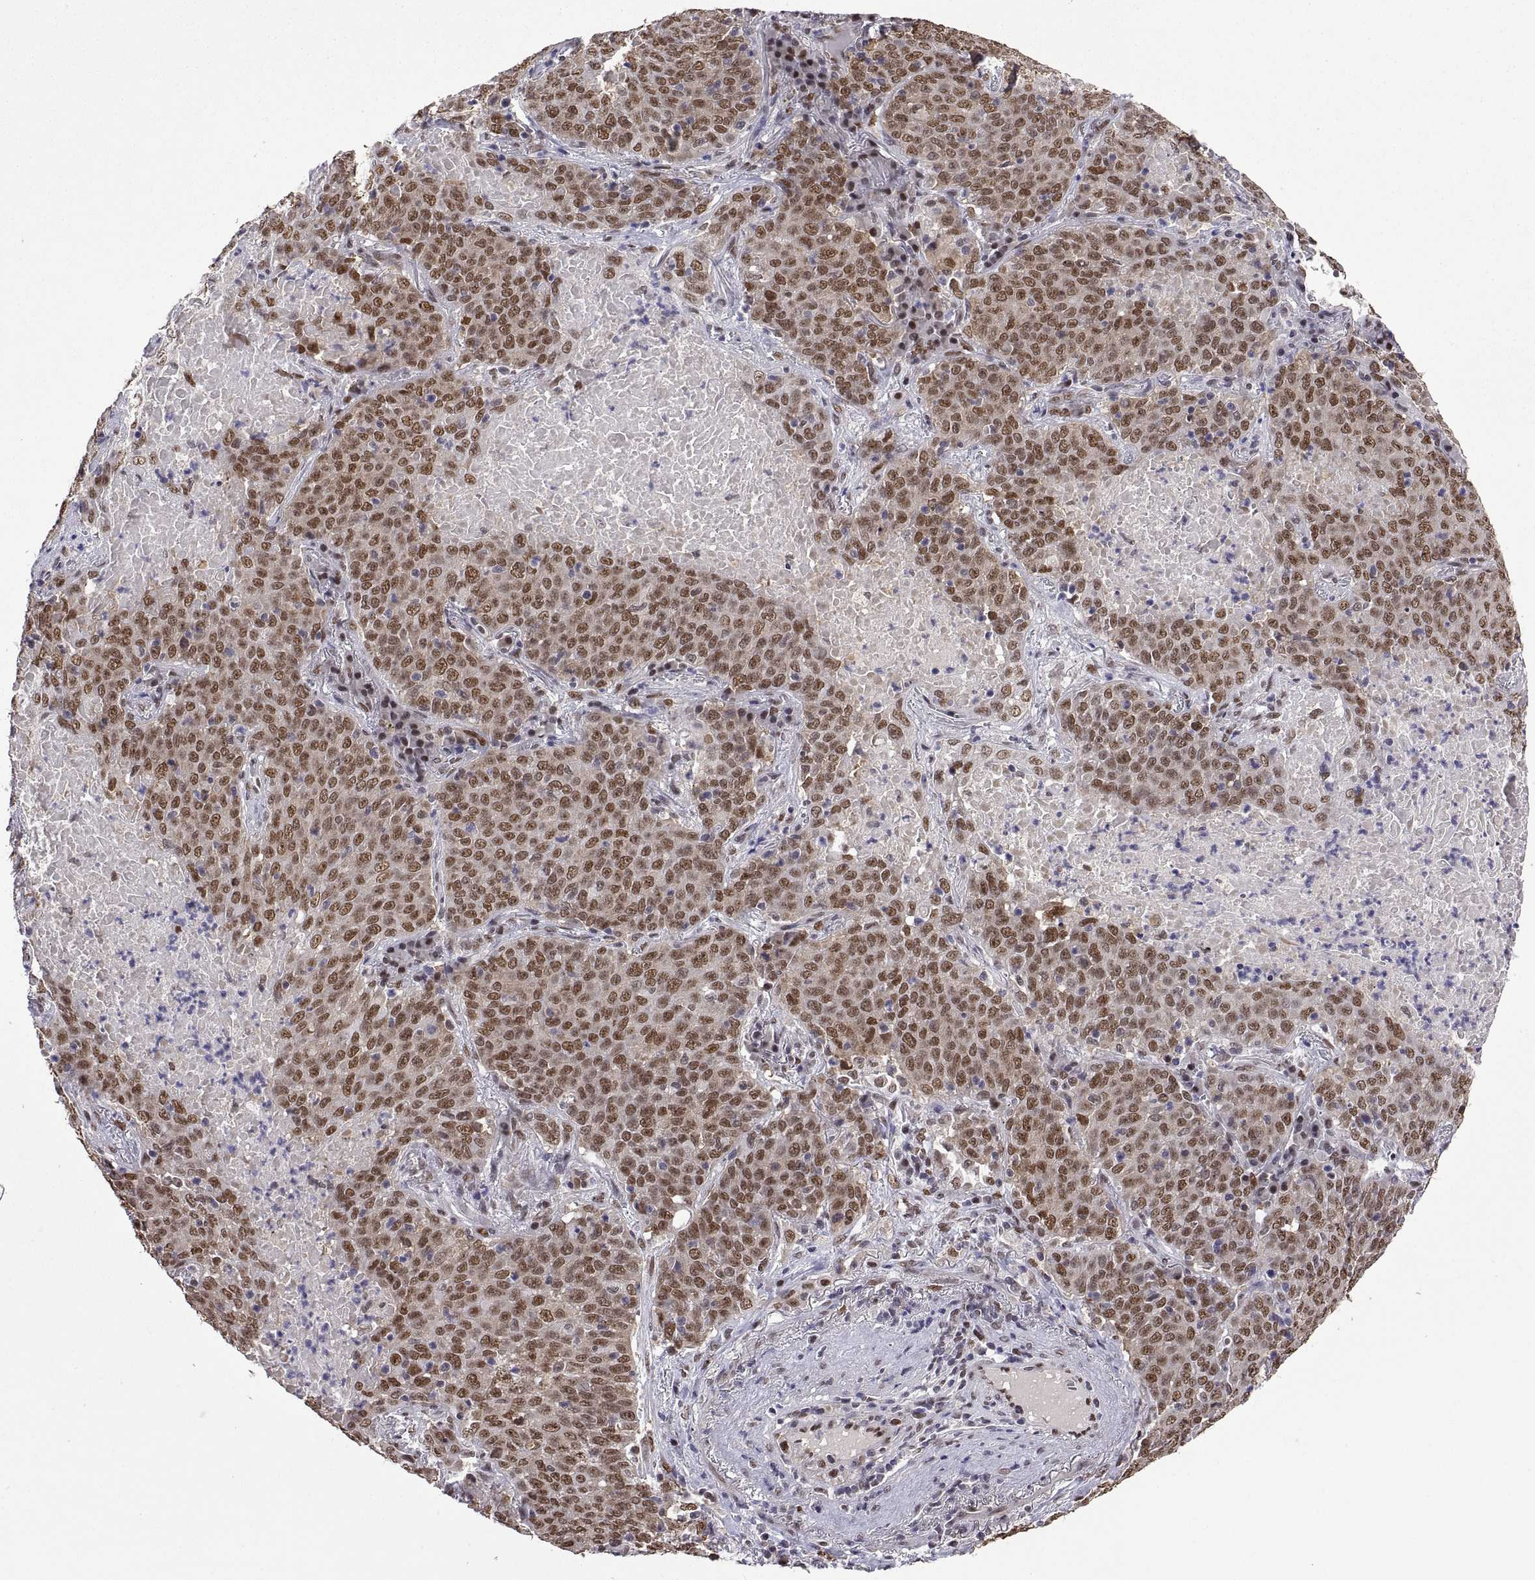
{"staining": {"intensity": "moderate", "quantity": "25%-75%", "location": "cytoplasmic/membranous,nuclear"}, "tissue": "lung cancer", "cell_type": "Tumor cells", "image_type": "cancer", "snomed": [{"axis": "morphology", "description": "Squamous cell carcinoma, NOS"}, {"axis": "topography", "description": "Lung"}], "caption": "Squamous cell carcinoma (lung) stained with immunohistochemistry shows moderate cytoplasmic/membranous and nuclear expression in about 25%-75% of tumor cells.", "gene": "NR4A1", "patient": {"sex": "male", "age": 82}}